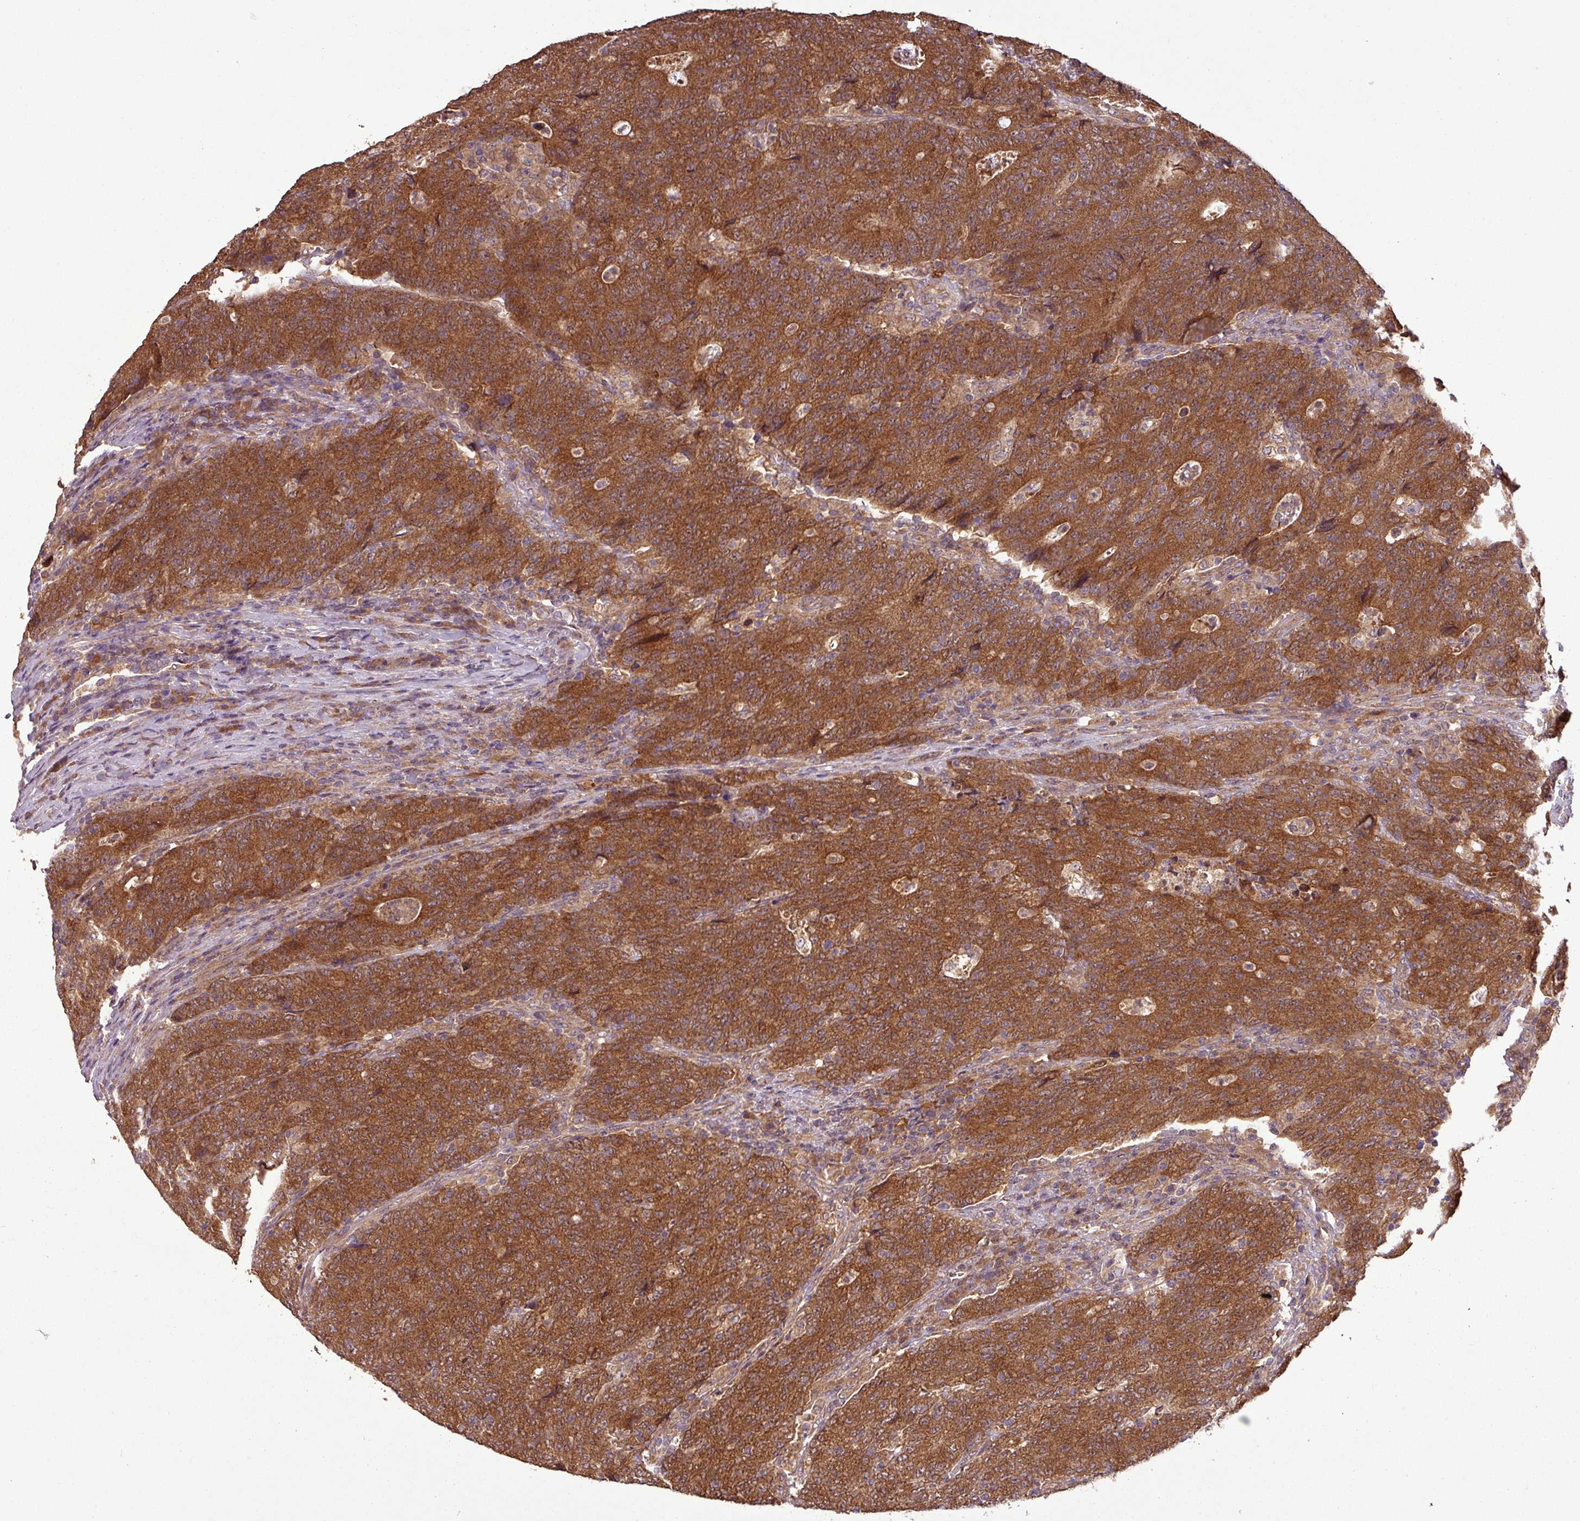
{"staining": {"intensity": "strong", "quantity": ">75%", "location": "cytoplasmic/membranous"}, "tissue": "colorectal cancer", "cell_type": "Tumor cells", "image_type": "cancer", "snomed": [{"axis": "morphology", "description": "Adenocarcinoma, NOS"}, {"axis": "topography", "description": "Colon"}], "caption": "Immunohistochemical staining of colorectal adenocarcinoma exhibits high levels of strong cytoplasmic/membranous positivity in approximately >75% of tumor cells.", "gene": "NT5C3A", "patient": {"sex": "female", "age": 75}}